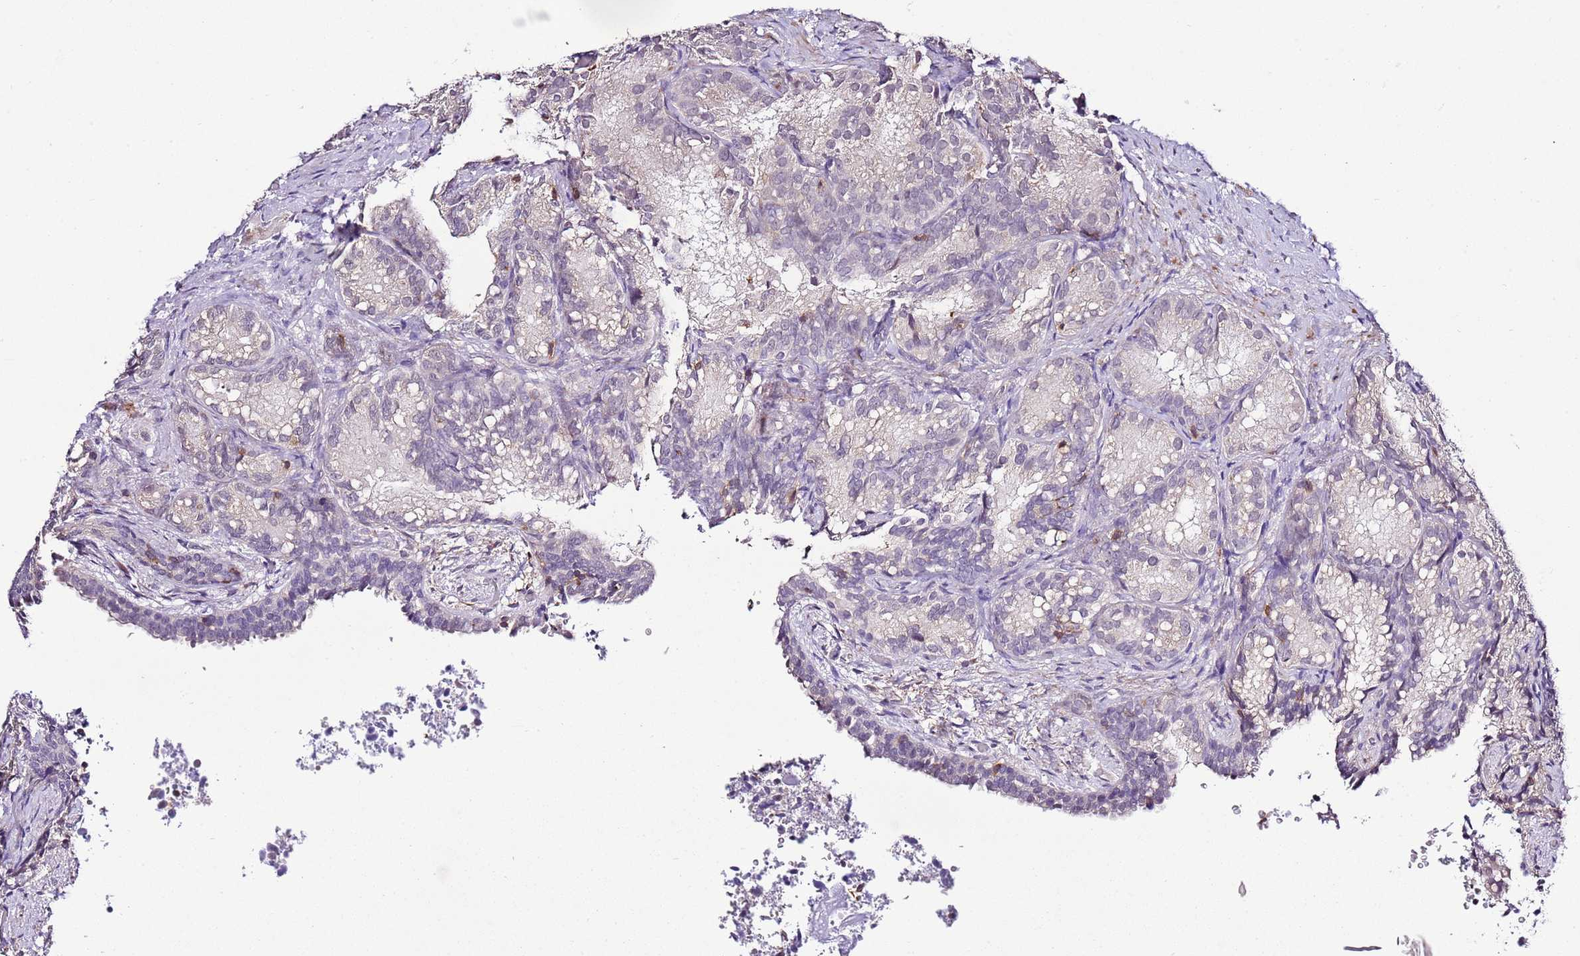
{"staining": {"intensity": "negative", "quantity": "none", "location": "none"}, "tissue": "seminal vesicle", "cell_type": "Glandular cells", "image_type": "normal", "snomed": [{"axis": "morphology", "description": "Normal tissue, NOS"}, {"axis": "topography", "description": "Seminal veicle"}], "caption": "The photomicrograph shows no staining of glandular cells in normal seminal vesicle.", "gene": "EFHD1", "patient": {"sex": "male", "age": 58}}